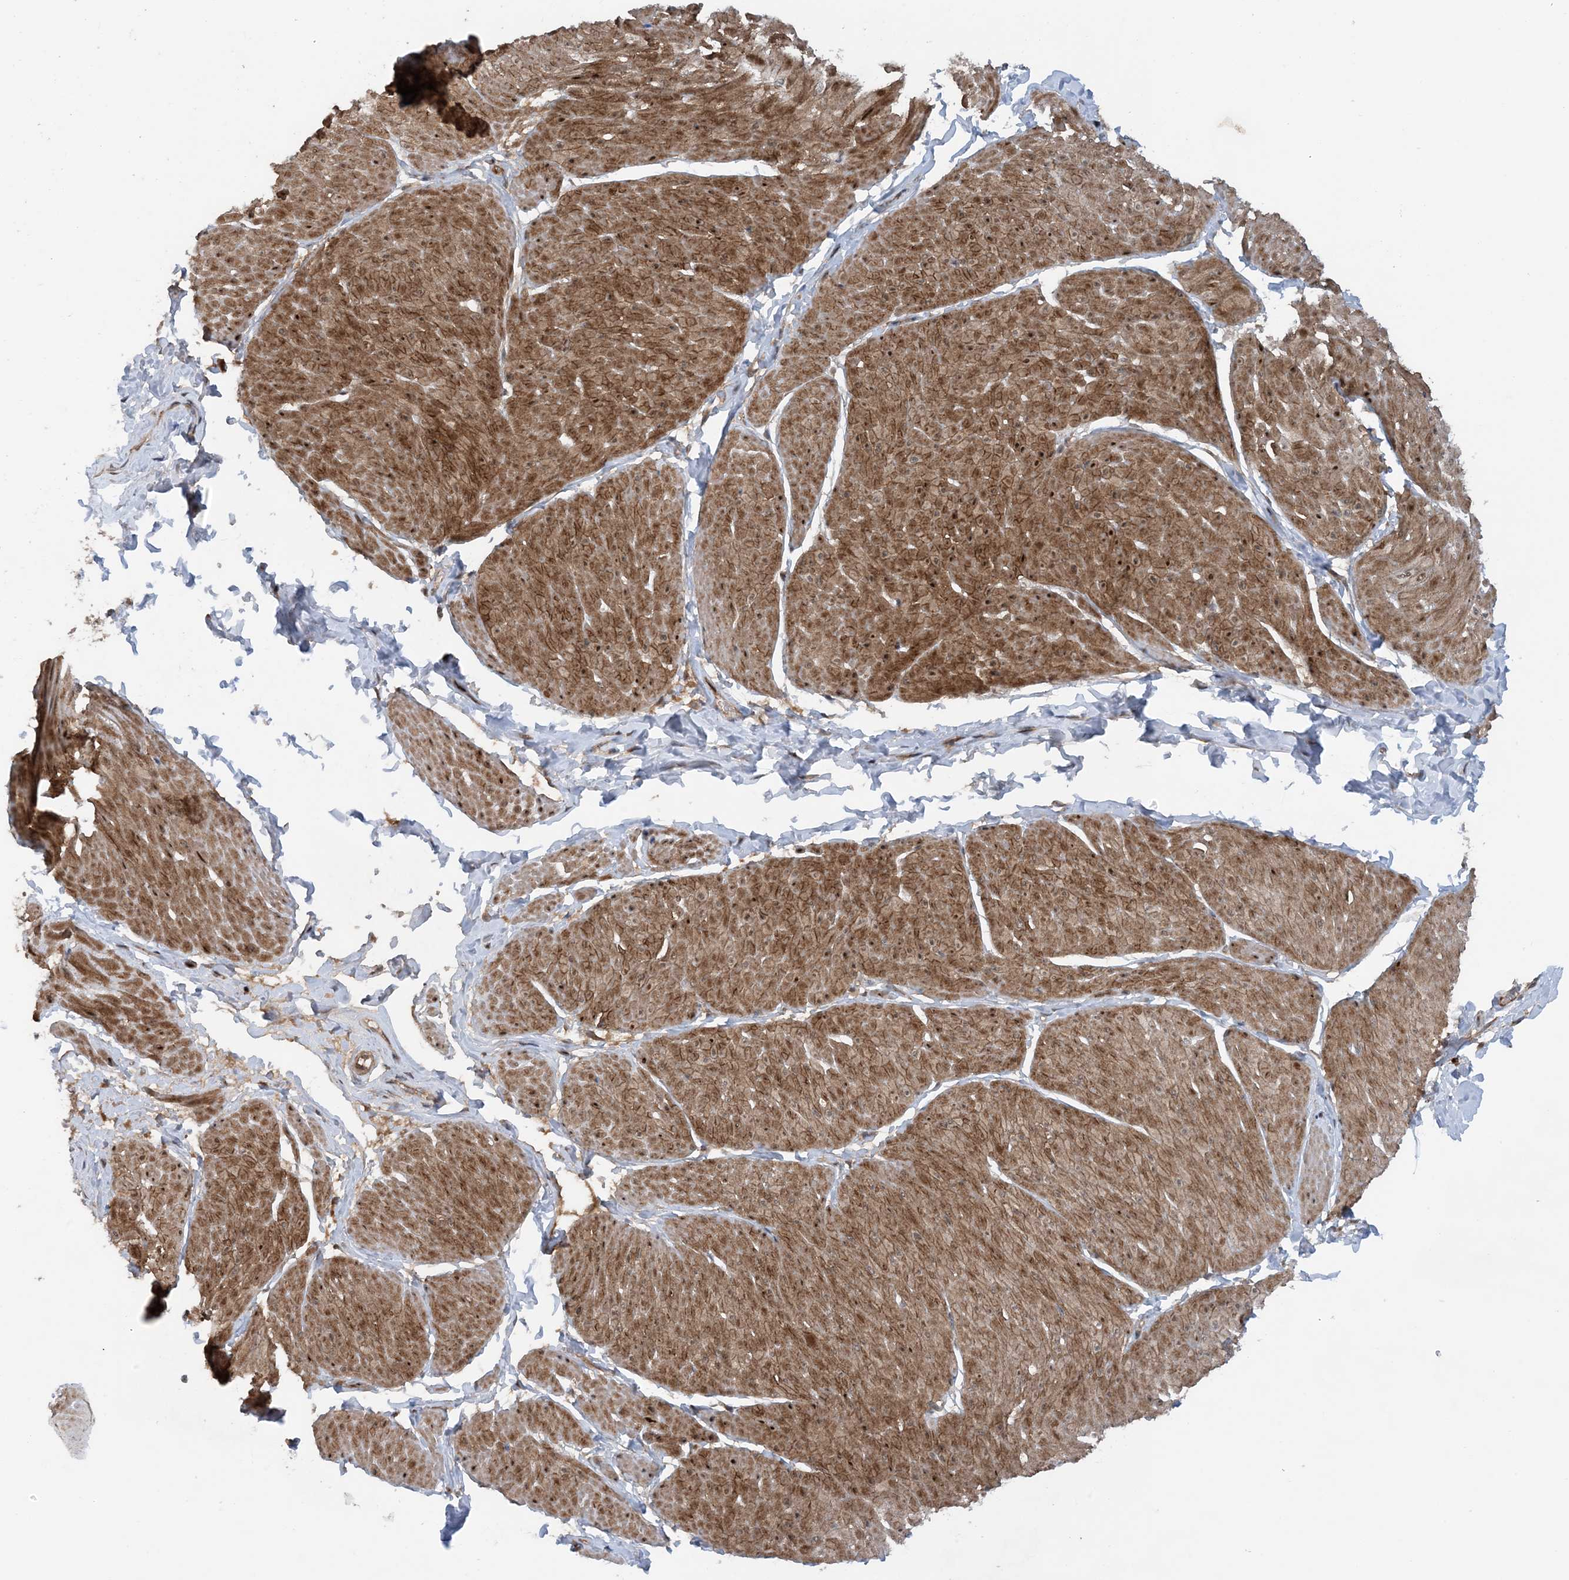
{"staining": {"intensity": "moderate", "quantity": ">75%", "location": "cytoplasmic/membranous,nuclear"}, "tissue": "smooth muscle", "cell_type": "Smooth muscle cells", "image_type": "normal", "snomed": [{"axis": "morphology", "description": "Urothelial carcinoma, High grade"}, {"axis": "topography", "description": "Urinary bladder"}], "caption": "Protein expression analysis of unremarkable human smooth muscle reveals moderate cytoplasmic/membranous,nuclear expression in approximately >75% of smooth muscle cells.", "gene": "HEMK1", "patient": {"sex": "male", "age": 46}}